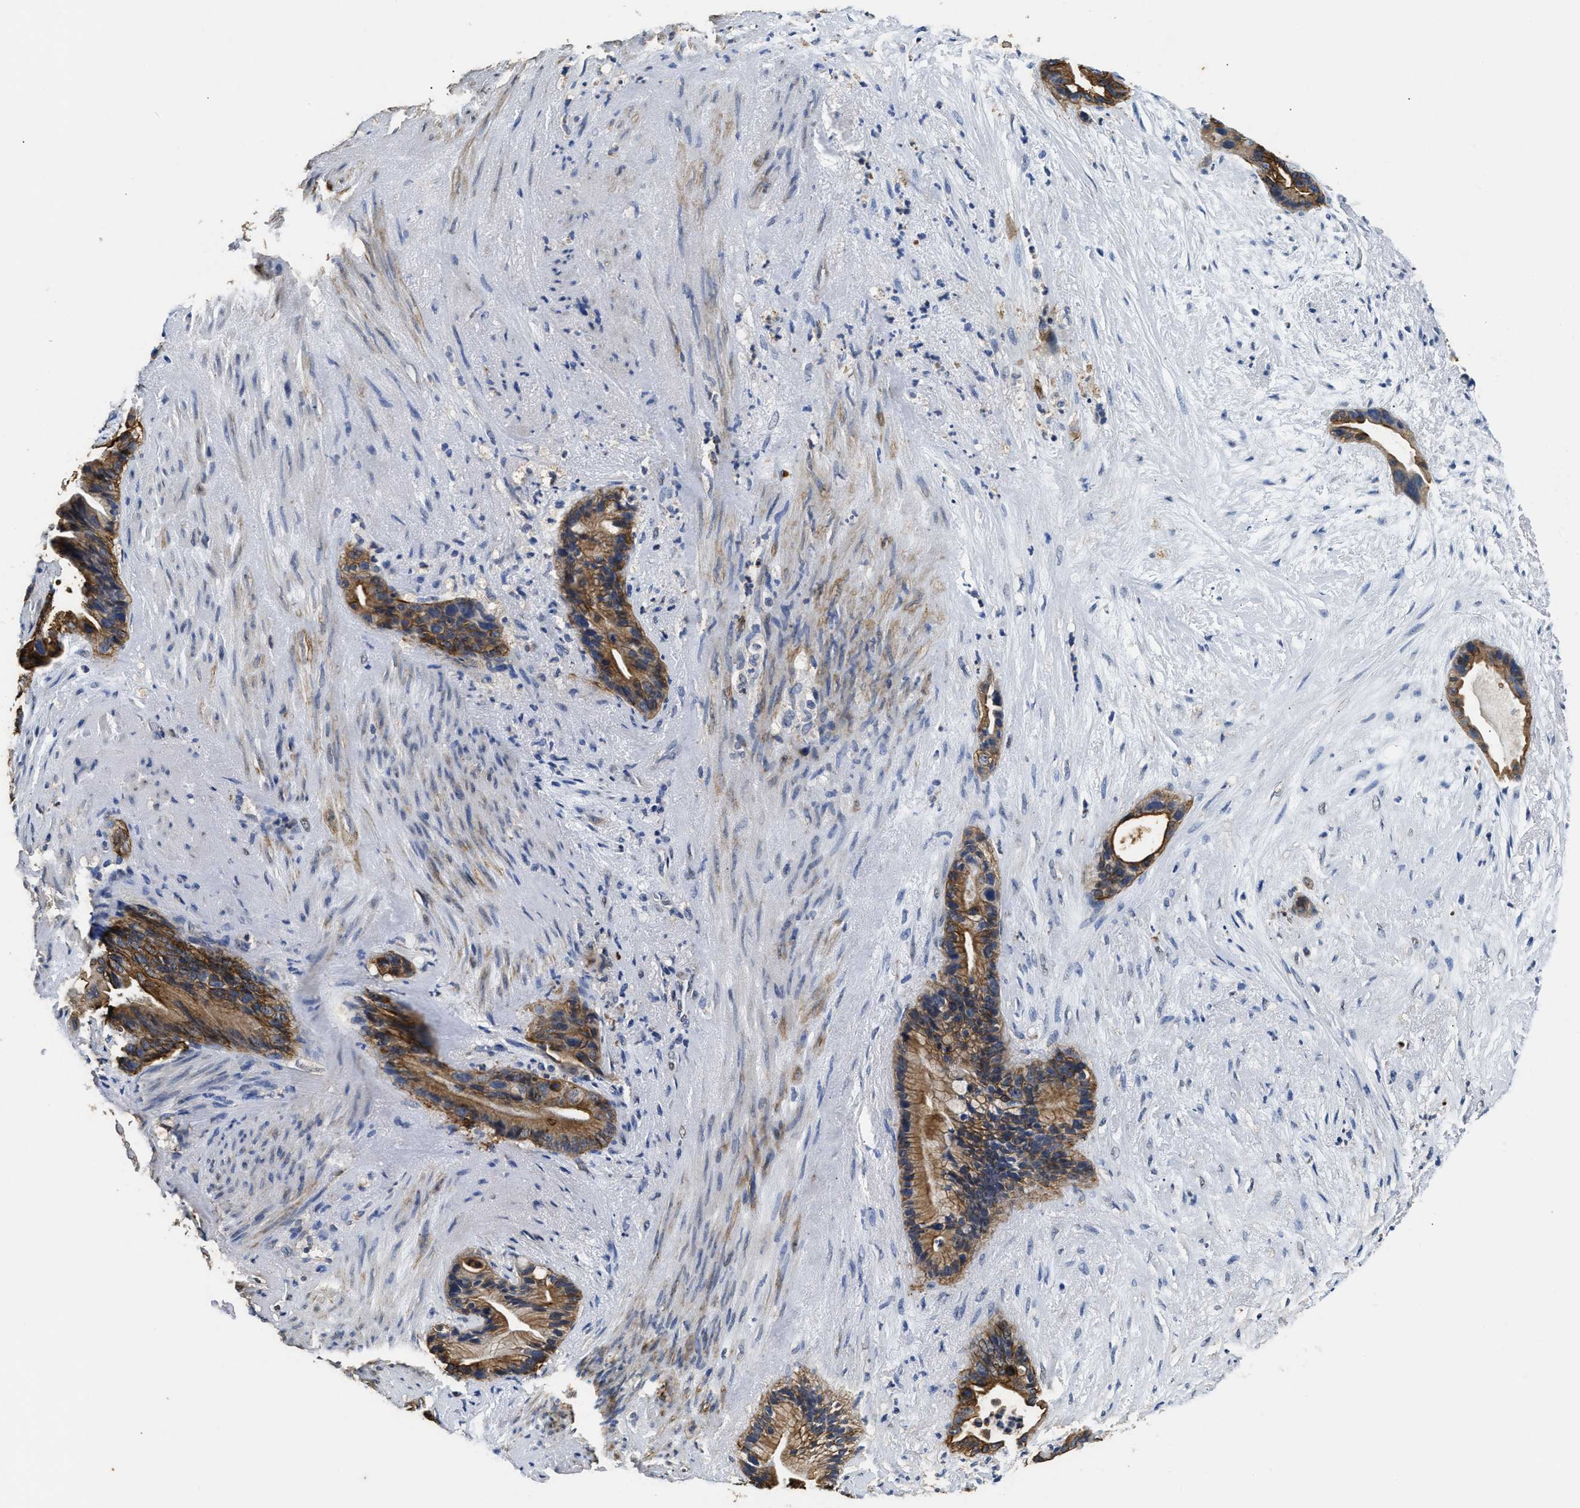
{"staining": {"intensity": "strong", "quantity": ">75%", "location": "cytoplasmic/membranous"}, "tissue": "liver cancer", "cell_type": "Tumor cells", "image_type": "cancer", "snomed": [{"axis": "morphology", "description": "Cholangiocarcinoma"}, {"axis": "topography", "description": "Liver"}], "caption": "Liver cancer (cholangiocarcinoma) tissue displays strong cytoplasmic/membranous staining in approximately >75% of tumor cells, visualized by immunohistochemistry.", "gene": "CTNNA1", "patient": {"sex": "female", "age": 55}}